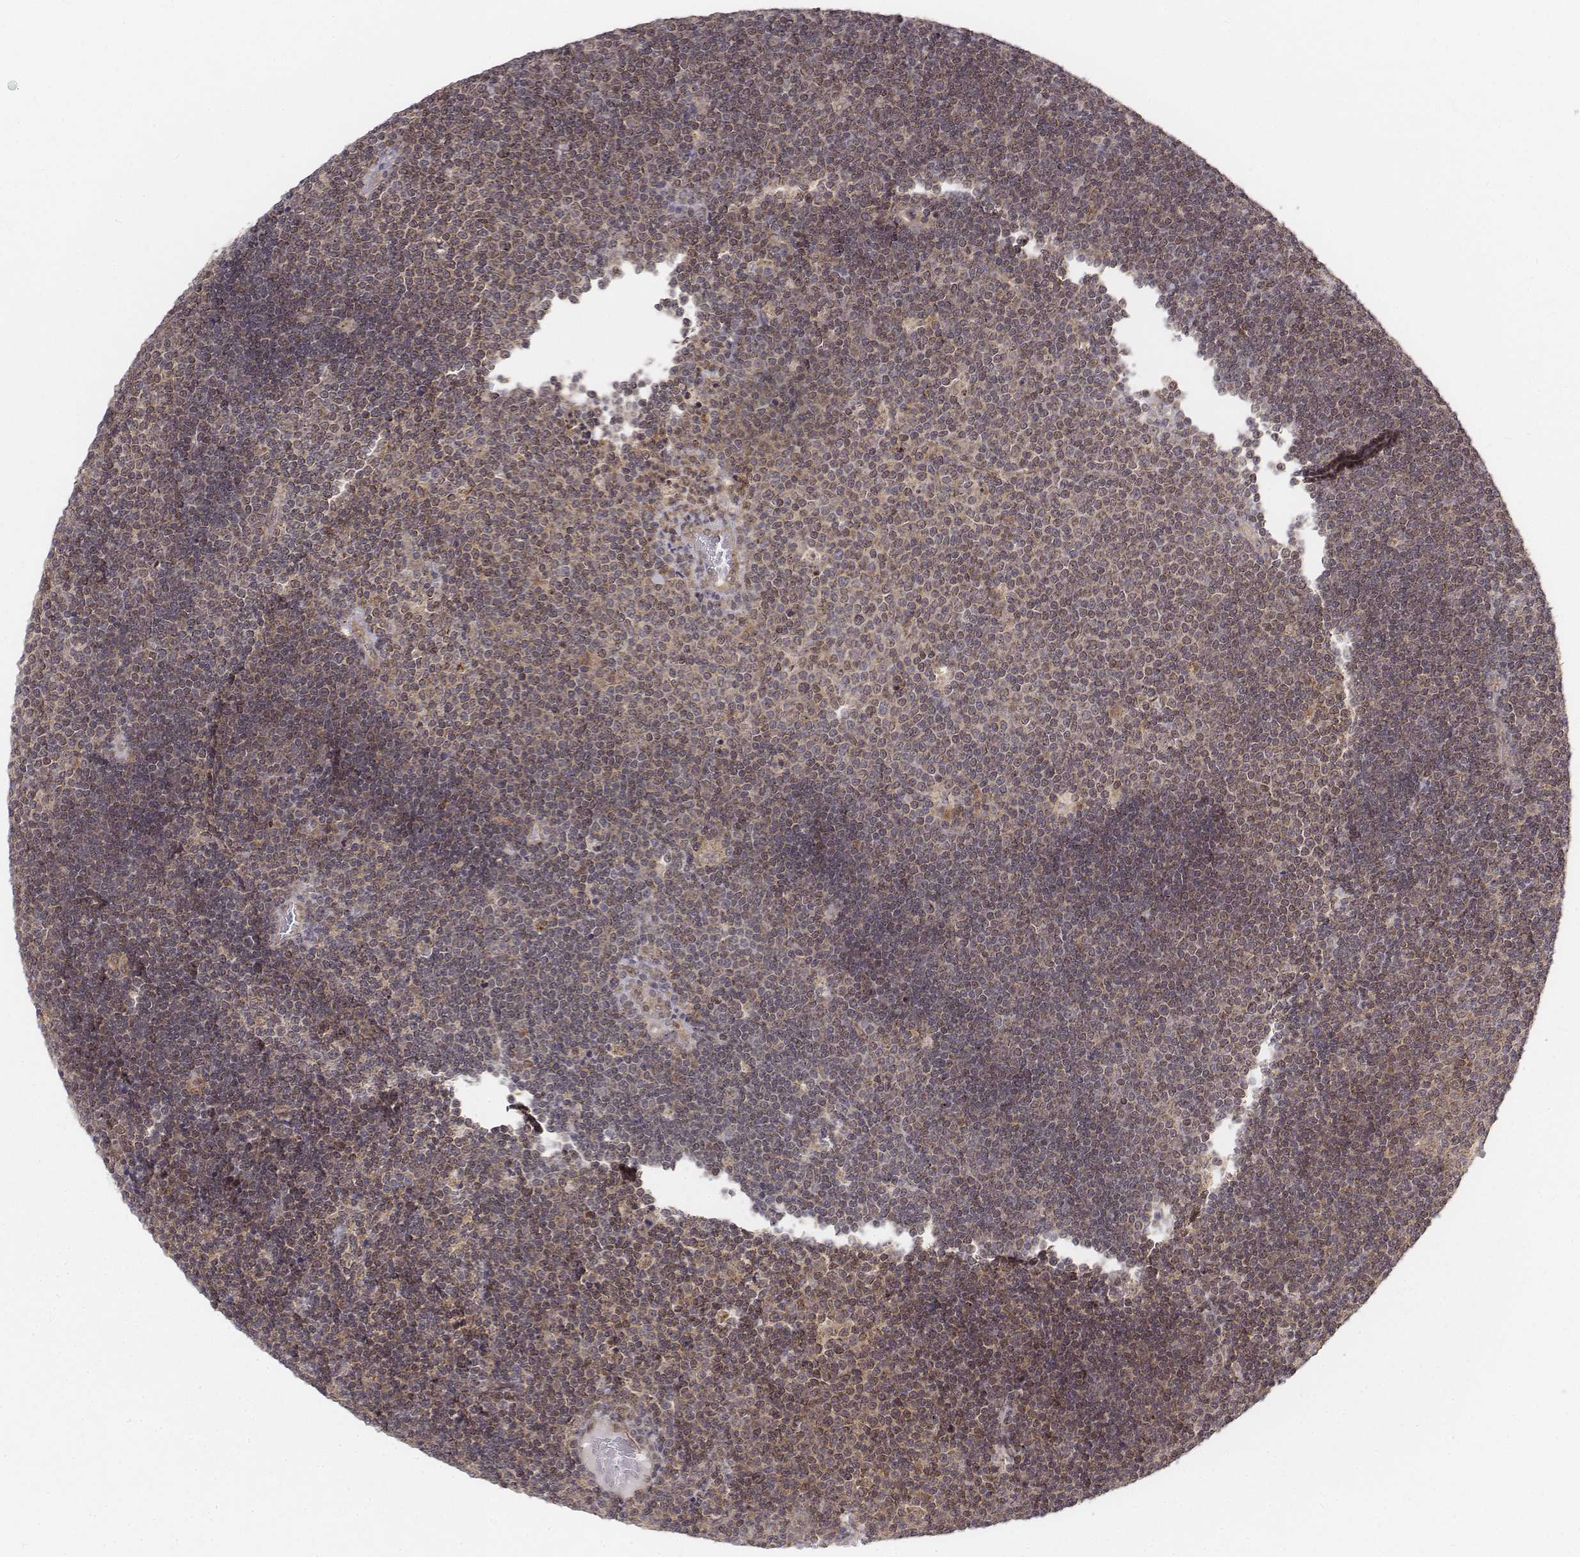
{"staining": {"intensity": "weak", "quantity": ">75%", "location": "cytoplasmic/membranous"}, "tissue": "lymphoma", "cell_type": "Tumor cells", "image_type": "cancer", "snomed": [{"axis": "morphology", "description": "Malignant lymphoma, non-Hodgkin's type, Low grade"}, {"axis": "topography", "description": "Brain"}], "caption": "Lymphoma stained with IHC demonstrates weak cytoplasmic/membranous expression in approximately >75% of tumor cells.", "gene": "ZFYVE19", "patient": {"sex": "female", "age": 66}}